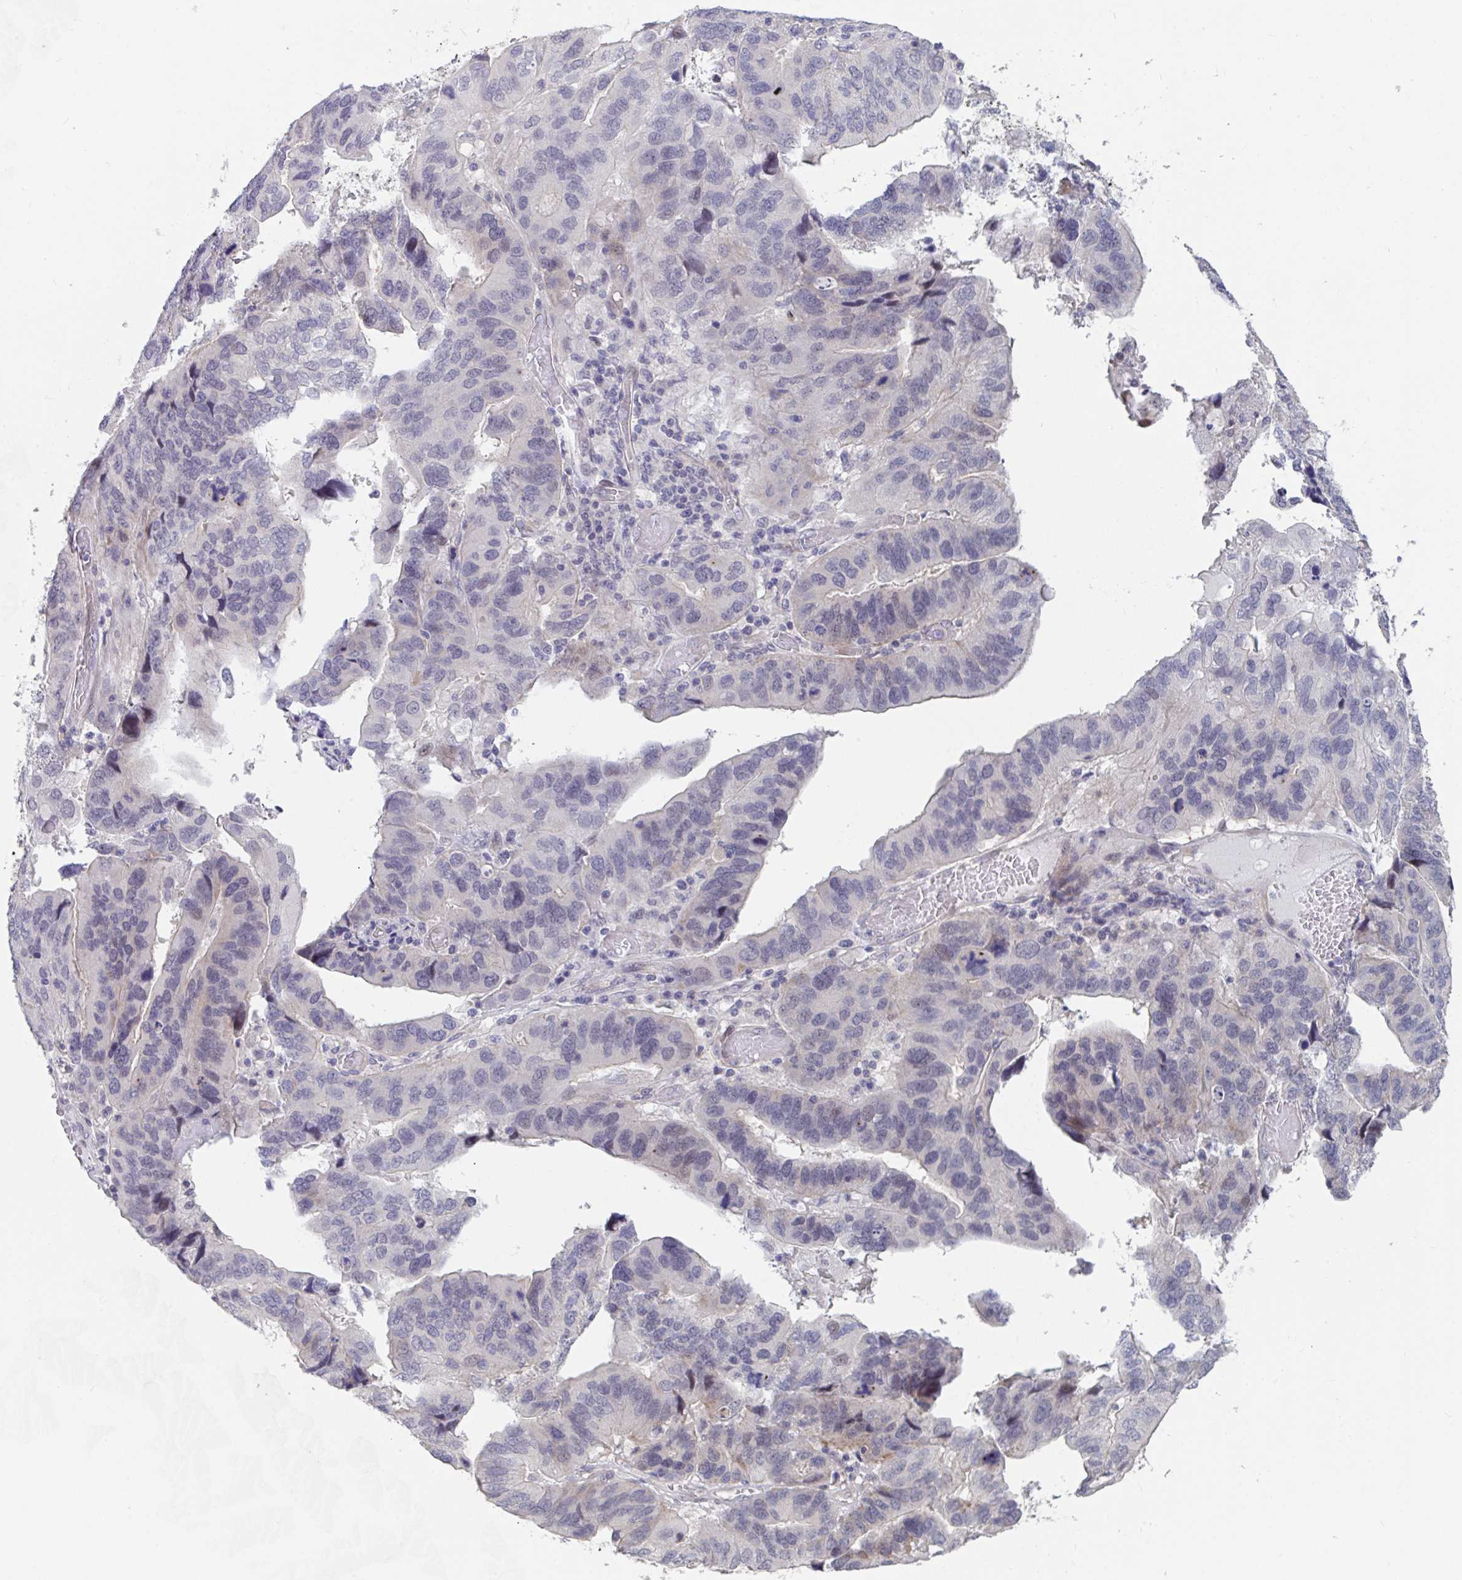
{"staining": {"intensity": "negative", "quantity": "none", "location": "none"}, "tissue": "ovarian cancer", "cell_type": "Tumor cells", "image_type": "cancer", "snomed": [{"axis": "morphology", "description": "Cystadenocarcinoma, serous, NOS"}, {"axis": "topography", "description": "Ovary"}], "caption": "A micrograph of ovarian cancer (serous cystadenocarcinoma) stained for a protein shows no brown staining in tumor cells.", "gene": "FAM156B", "patient": {"sex": "female", "age": 79}}